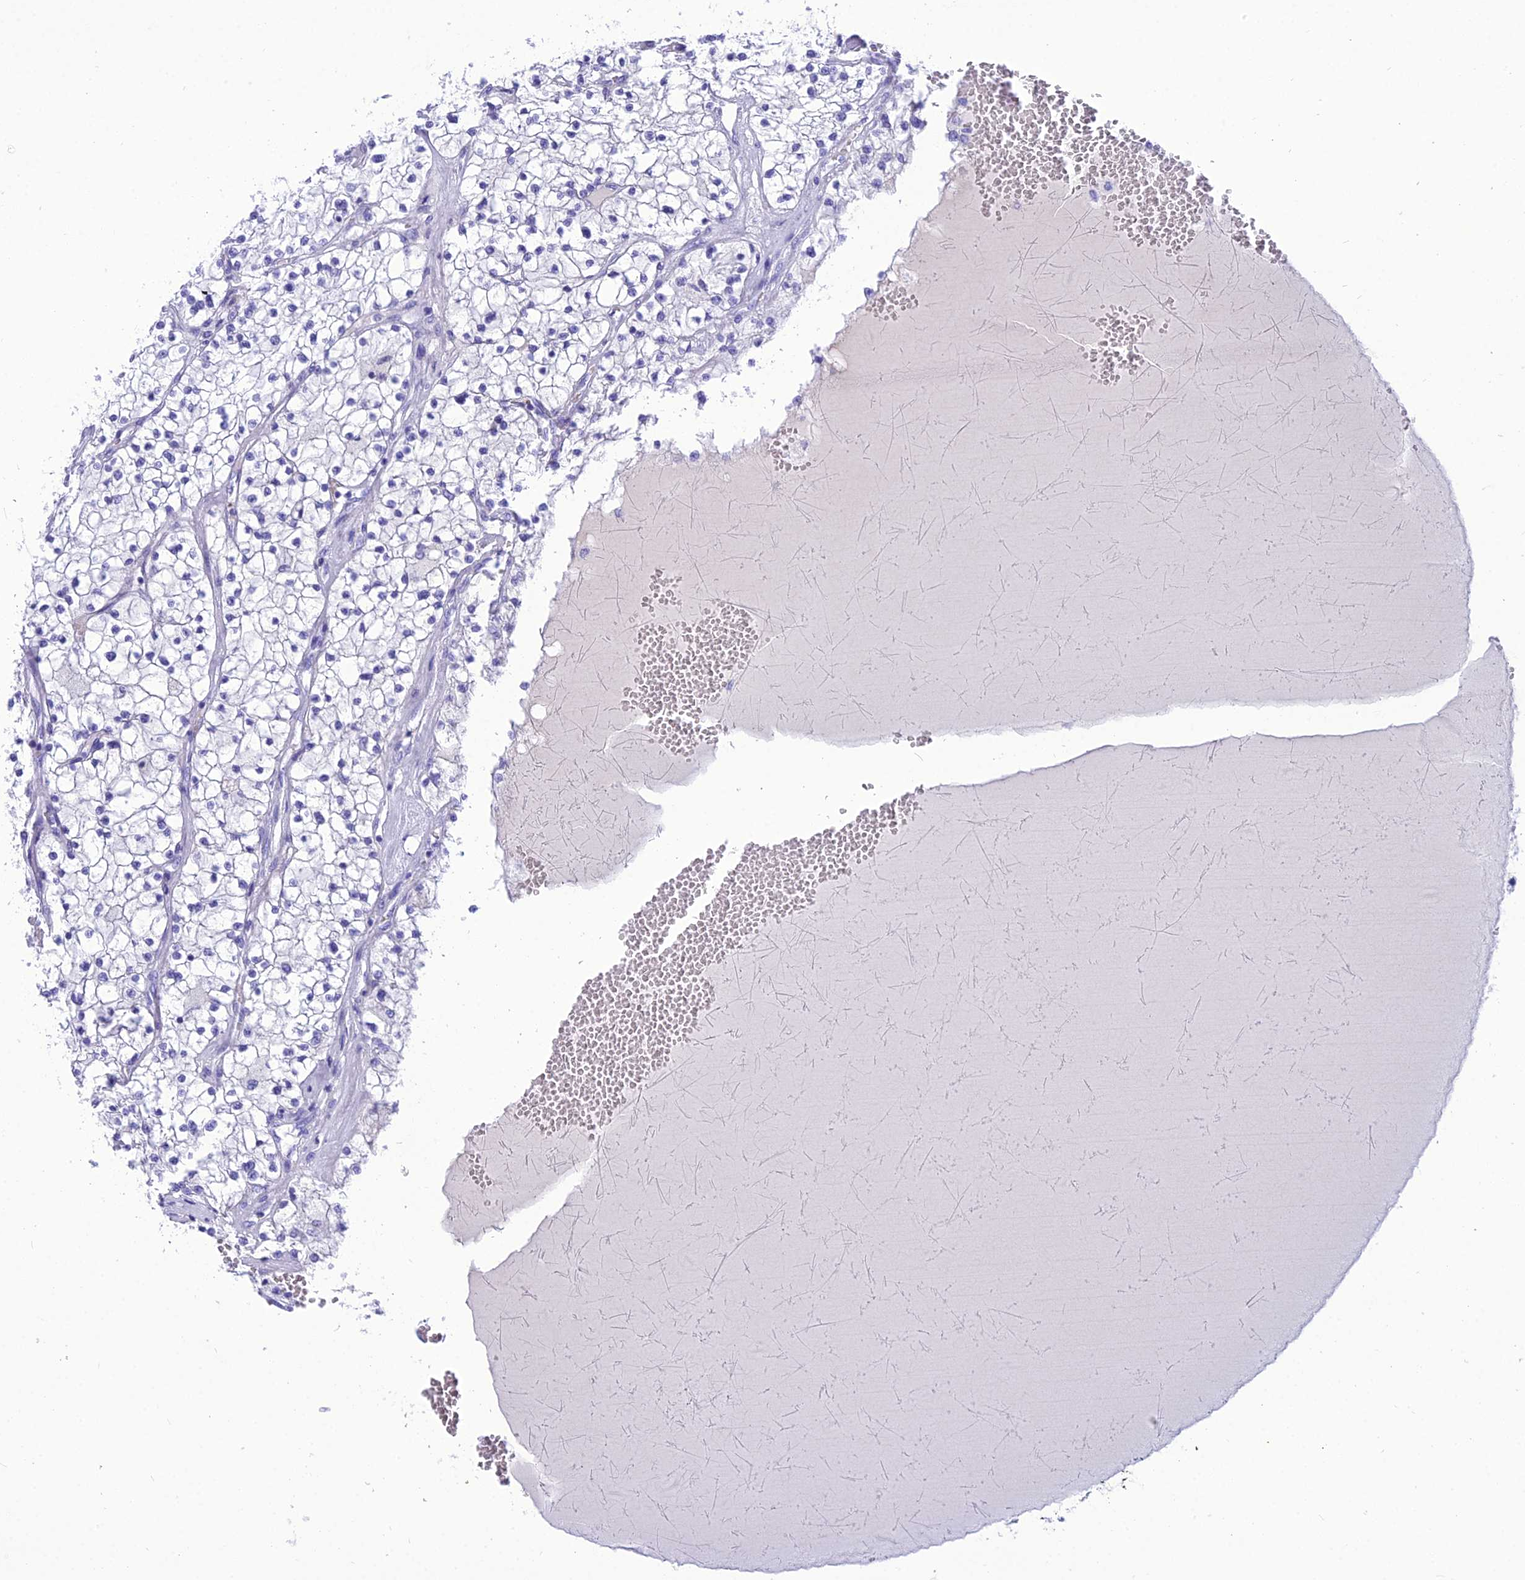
{"staining": {"intensity": "negative", "quantity": "none", "location": "none"}, "tissue": "renal cancer", "cell_type": "Tumor cells", "image_type": "cancer", "snomed": [{"axis": "morphology", "description": "Normal tissue, NOS"}, {"axis": "morphology", "description": "Adenocarcinoma, NOS"}, {"axis": "topography", "description": "Kidney"}], "caption": "A micrograph of adenocarcinoma (renal) stained for a protein exhibits no brown staining in tumor cells.", "gene": "PNMA5", "patient": {"sex": "male", "age": 68}}